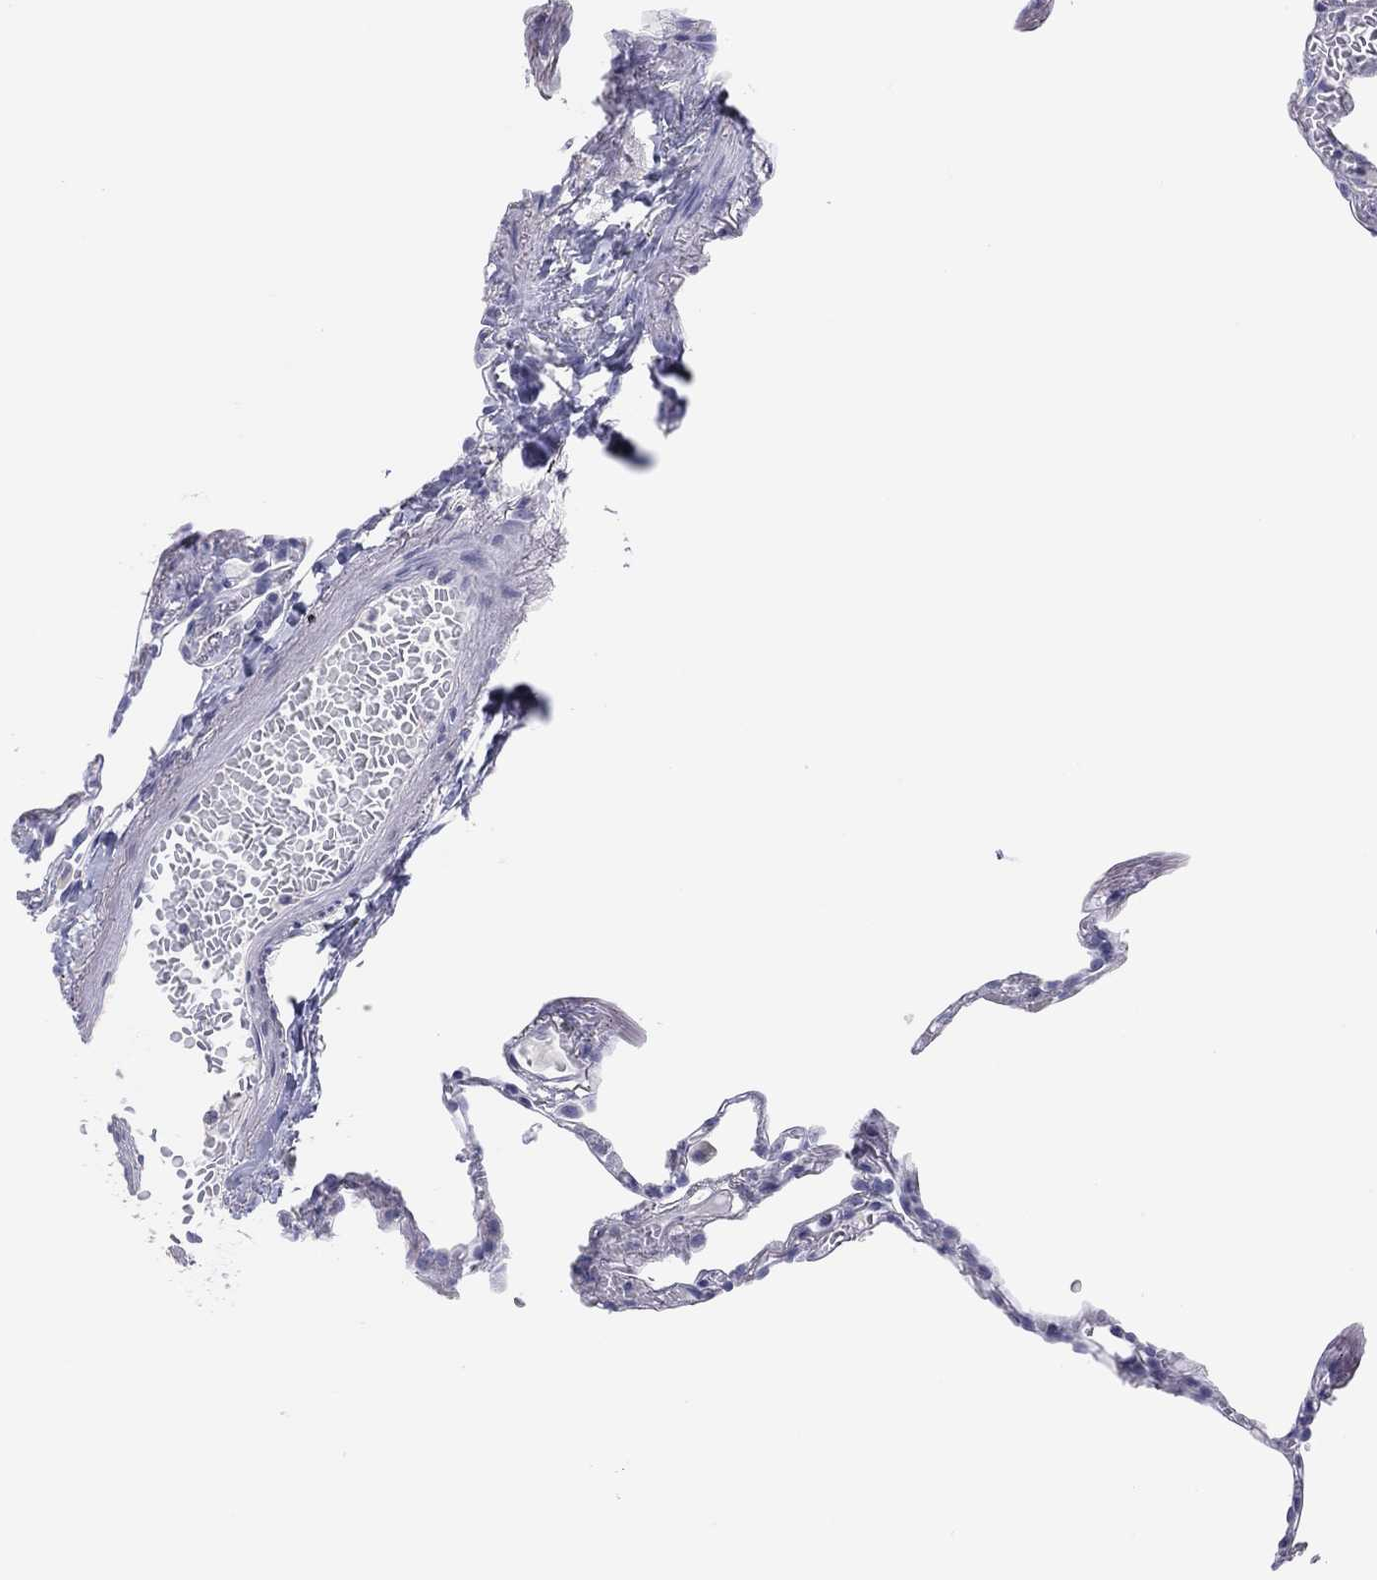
{"staining": {"intensity": "negative", "quantity": "none", "location": "none"}, "tissue": "lung", "cell_type": "Alveolar cells", "image_type": "normal", "snomed": [{"axis": "morphology", "description": "Normal tissue, NOS"}, {"axis": "topography", "description": "Lung"}], "caption": "DAB immunohistochemical staining of benign lung displays no significant staining in alveolar cells. Nuclei are stained in blue.", "gene": "CPNE6", "patient": {"sex": "male", "age": 78}}